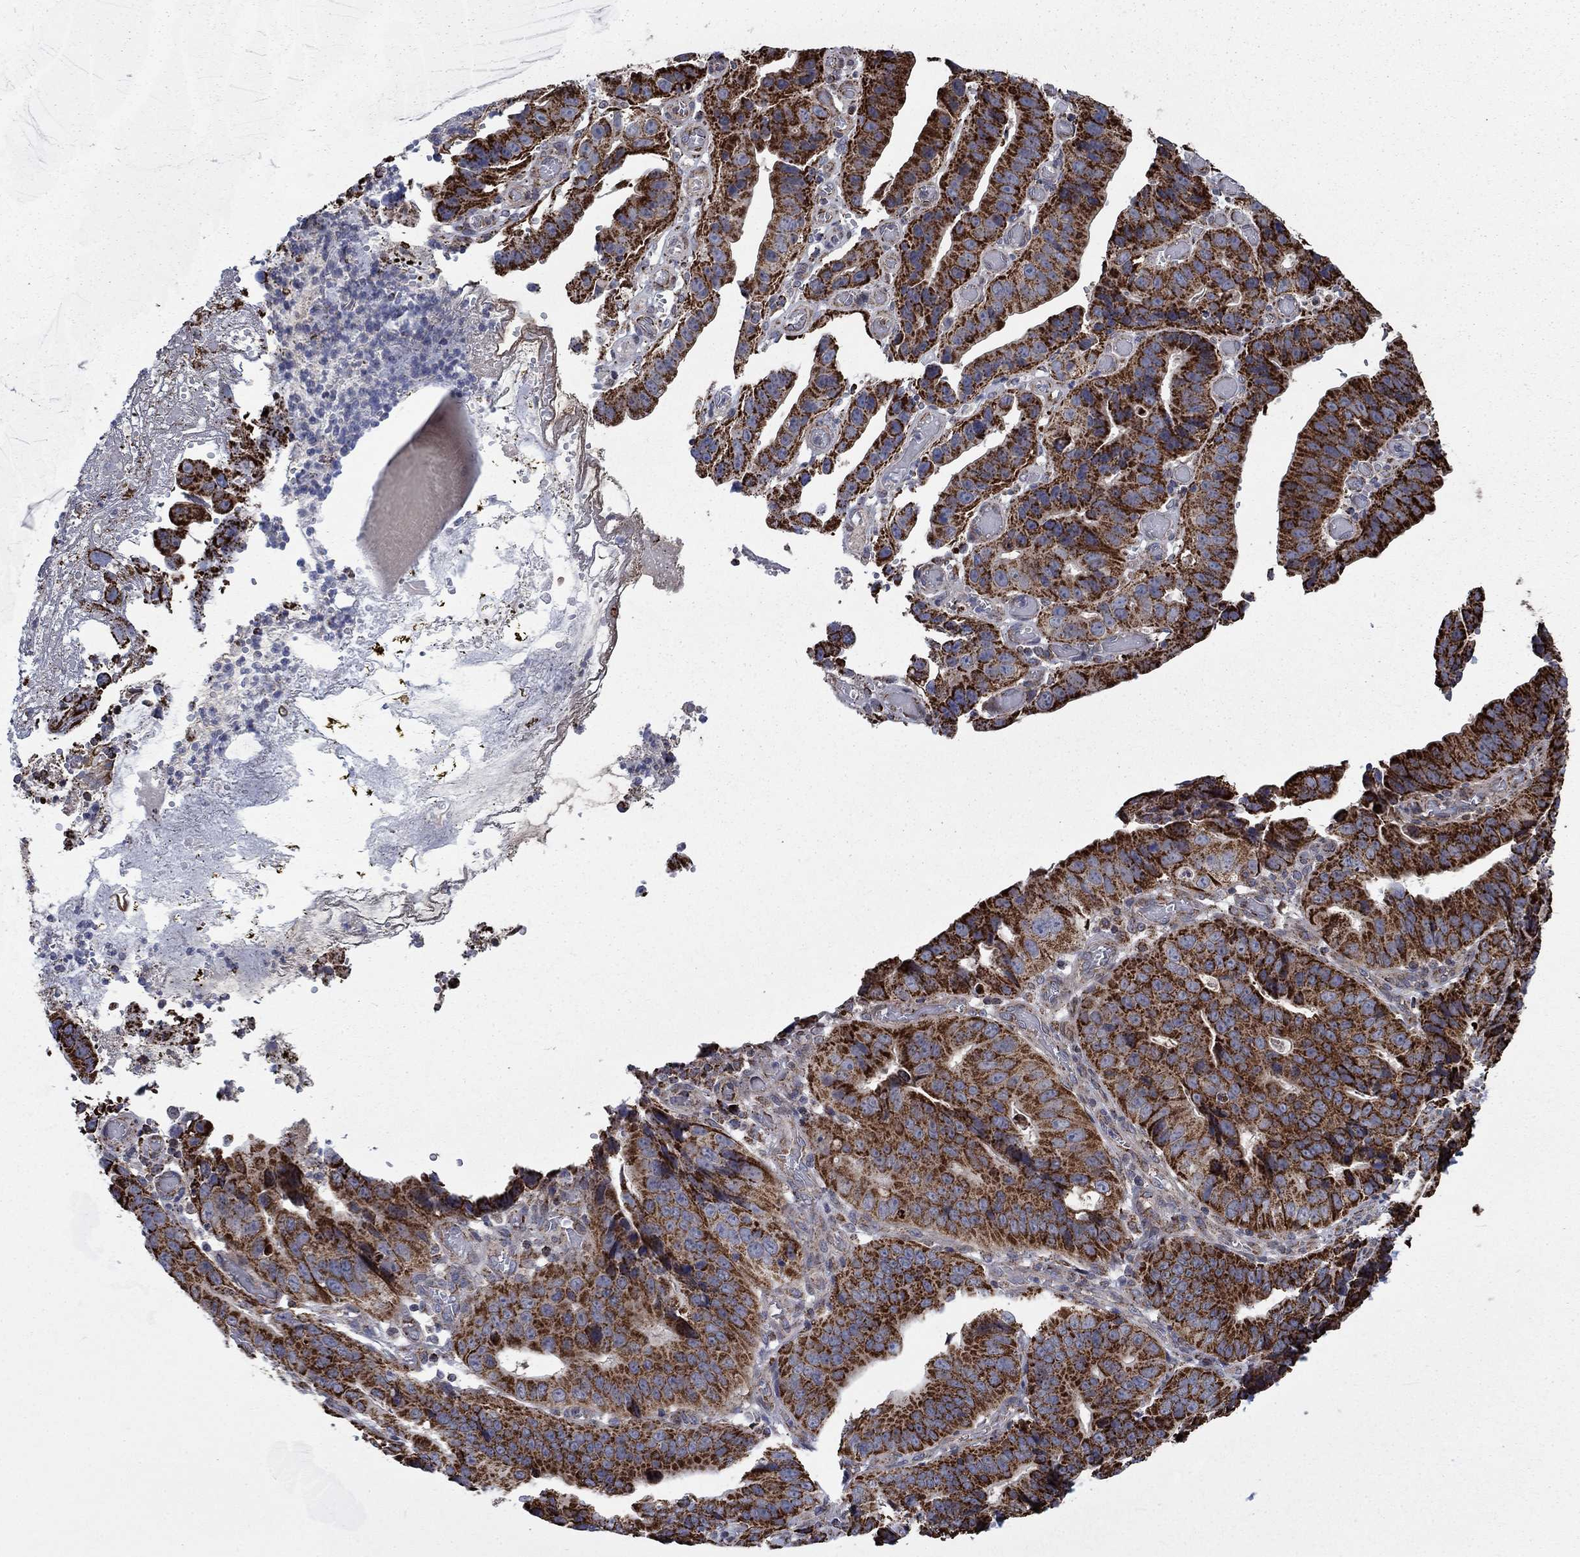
{"staining": {"intensity": "strong", "quantity": ">75%", "location": "cytoplasmic/membranous"}, "tissue": "stomach cancer", "cell_type": "Tumor cells", "image_type": "cancer", "snomed": [{"axis": "morphology", "description": "Adenocarcinoma, NOS"}, {"axis": "topography", "description": "Stomach"}], "caption": "High-power microscopy captured an immunohistochemistry (IHC) histopathology image of stomach adenocarcinoma, revealing strong cytoplasmic/membranous positivity in about >75% of tumor cells. (DAB IHC, brown staining for protein, blue staining for nuclei).", "gene": "MOAP1", "patient": {"sex": "male", "age": 84}}